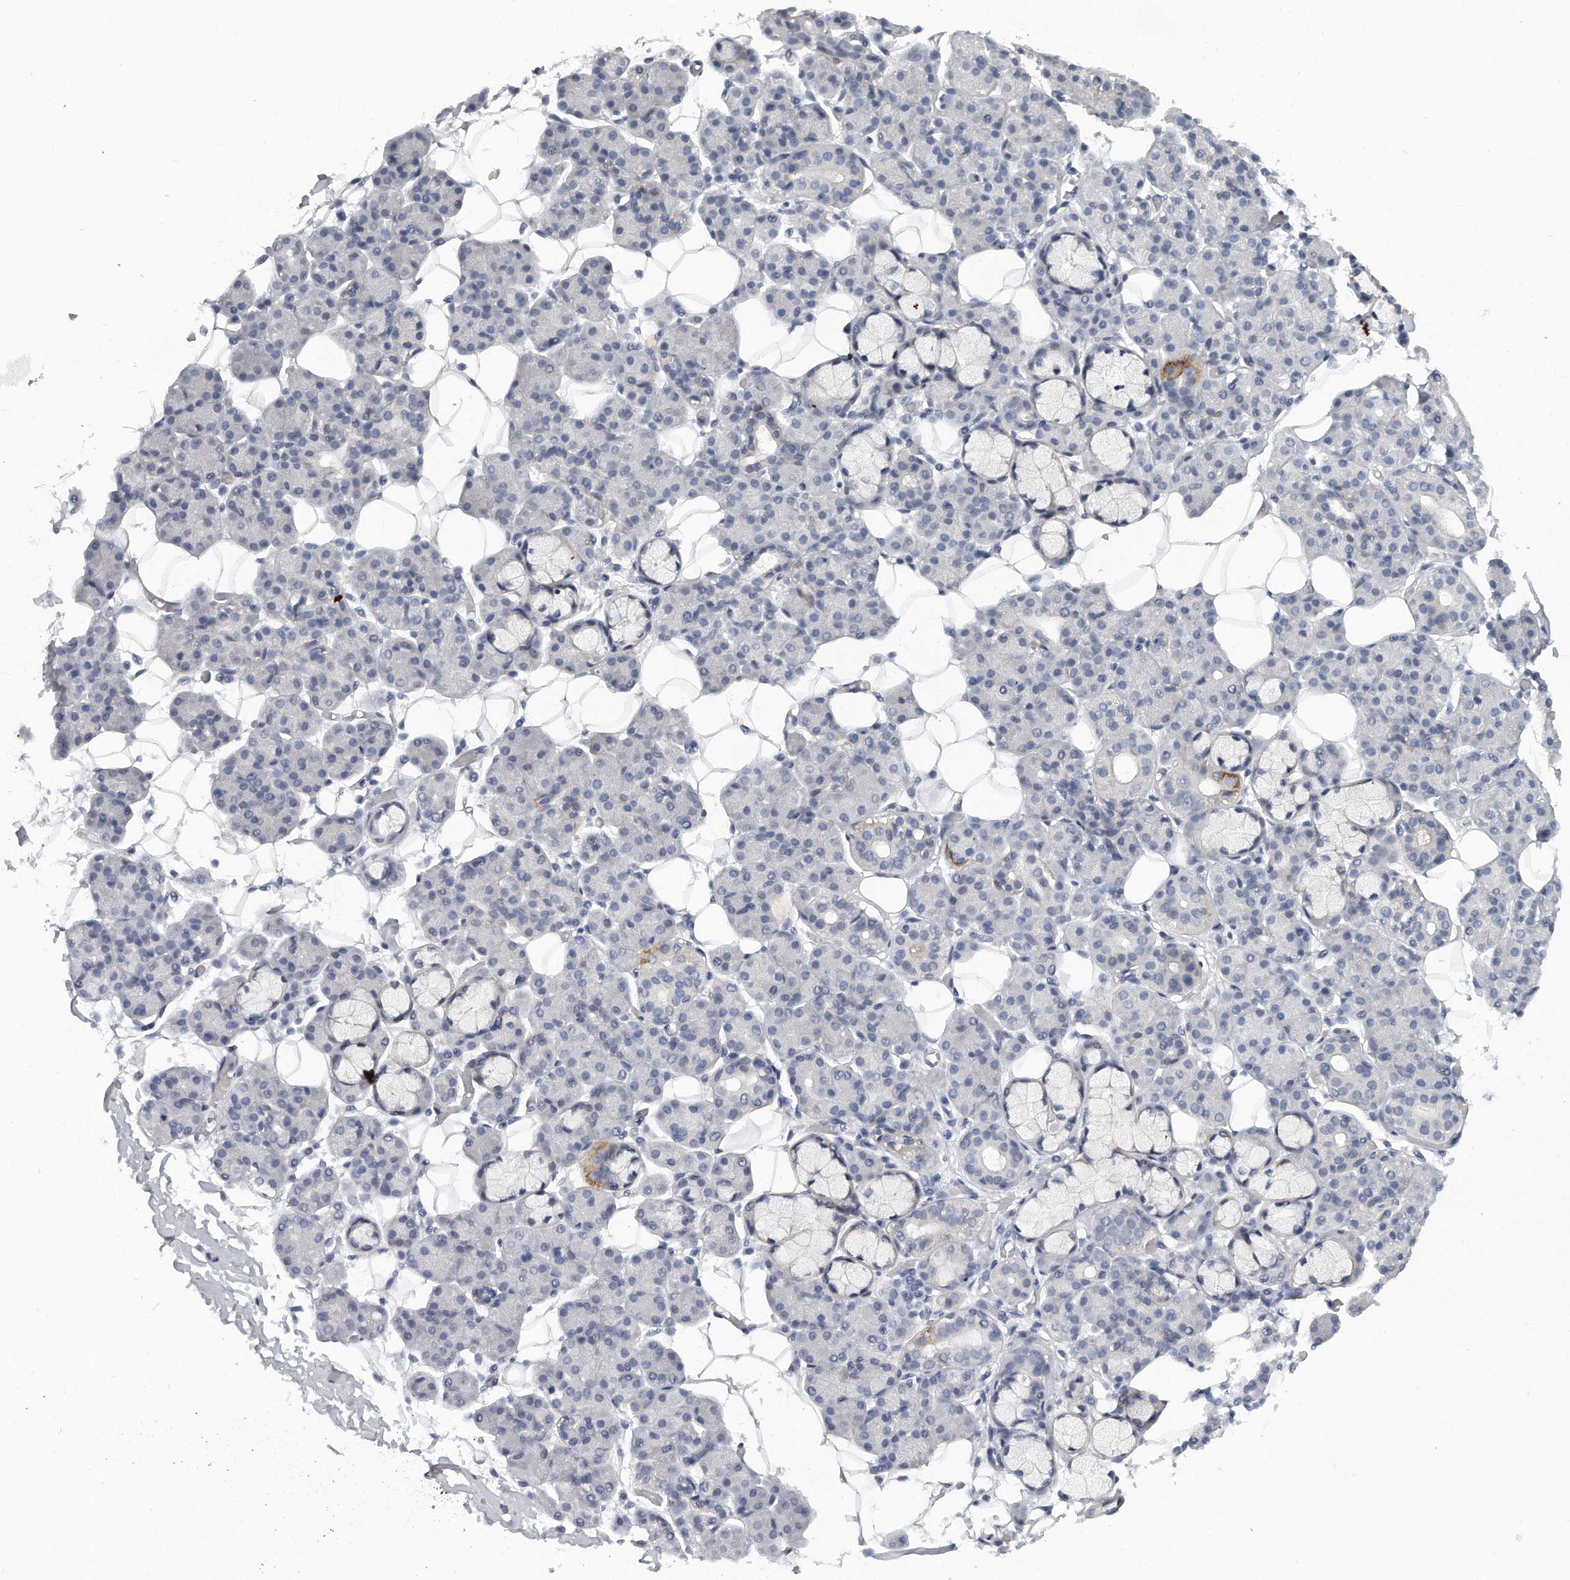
{"staining": {"intensity": "negative", "quantity": "none", "location": "none"}, "tissue": "salivary gland", "cell_type": "Glandular cells", "image_type": "normal", "snomed": [{"axis": "morphology", "description": "Normal tissue, NOS"}, {"axis": "topography", "description": "Salivary gland"}], "caption": "DAB (3,3'-diaminobenzidine) immunohistochemical staining of normal human salivary gland shows no significant expression in glandular cells. The staining was performed using DAB (3,3'-diaminobenzidine) to visualize the protein expression in brown, while the nuclei were stained in blue with hematoxylin (Magnification: 20x).", "gene": "KLHL7", "patient": {"sex": "male", "age": 63}}